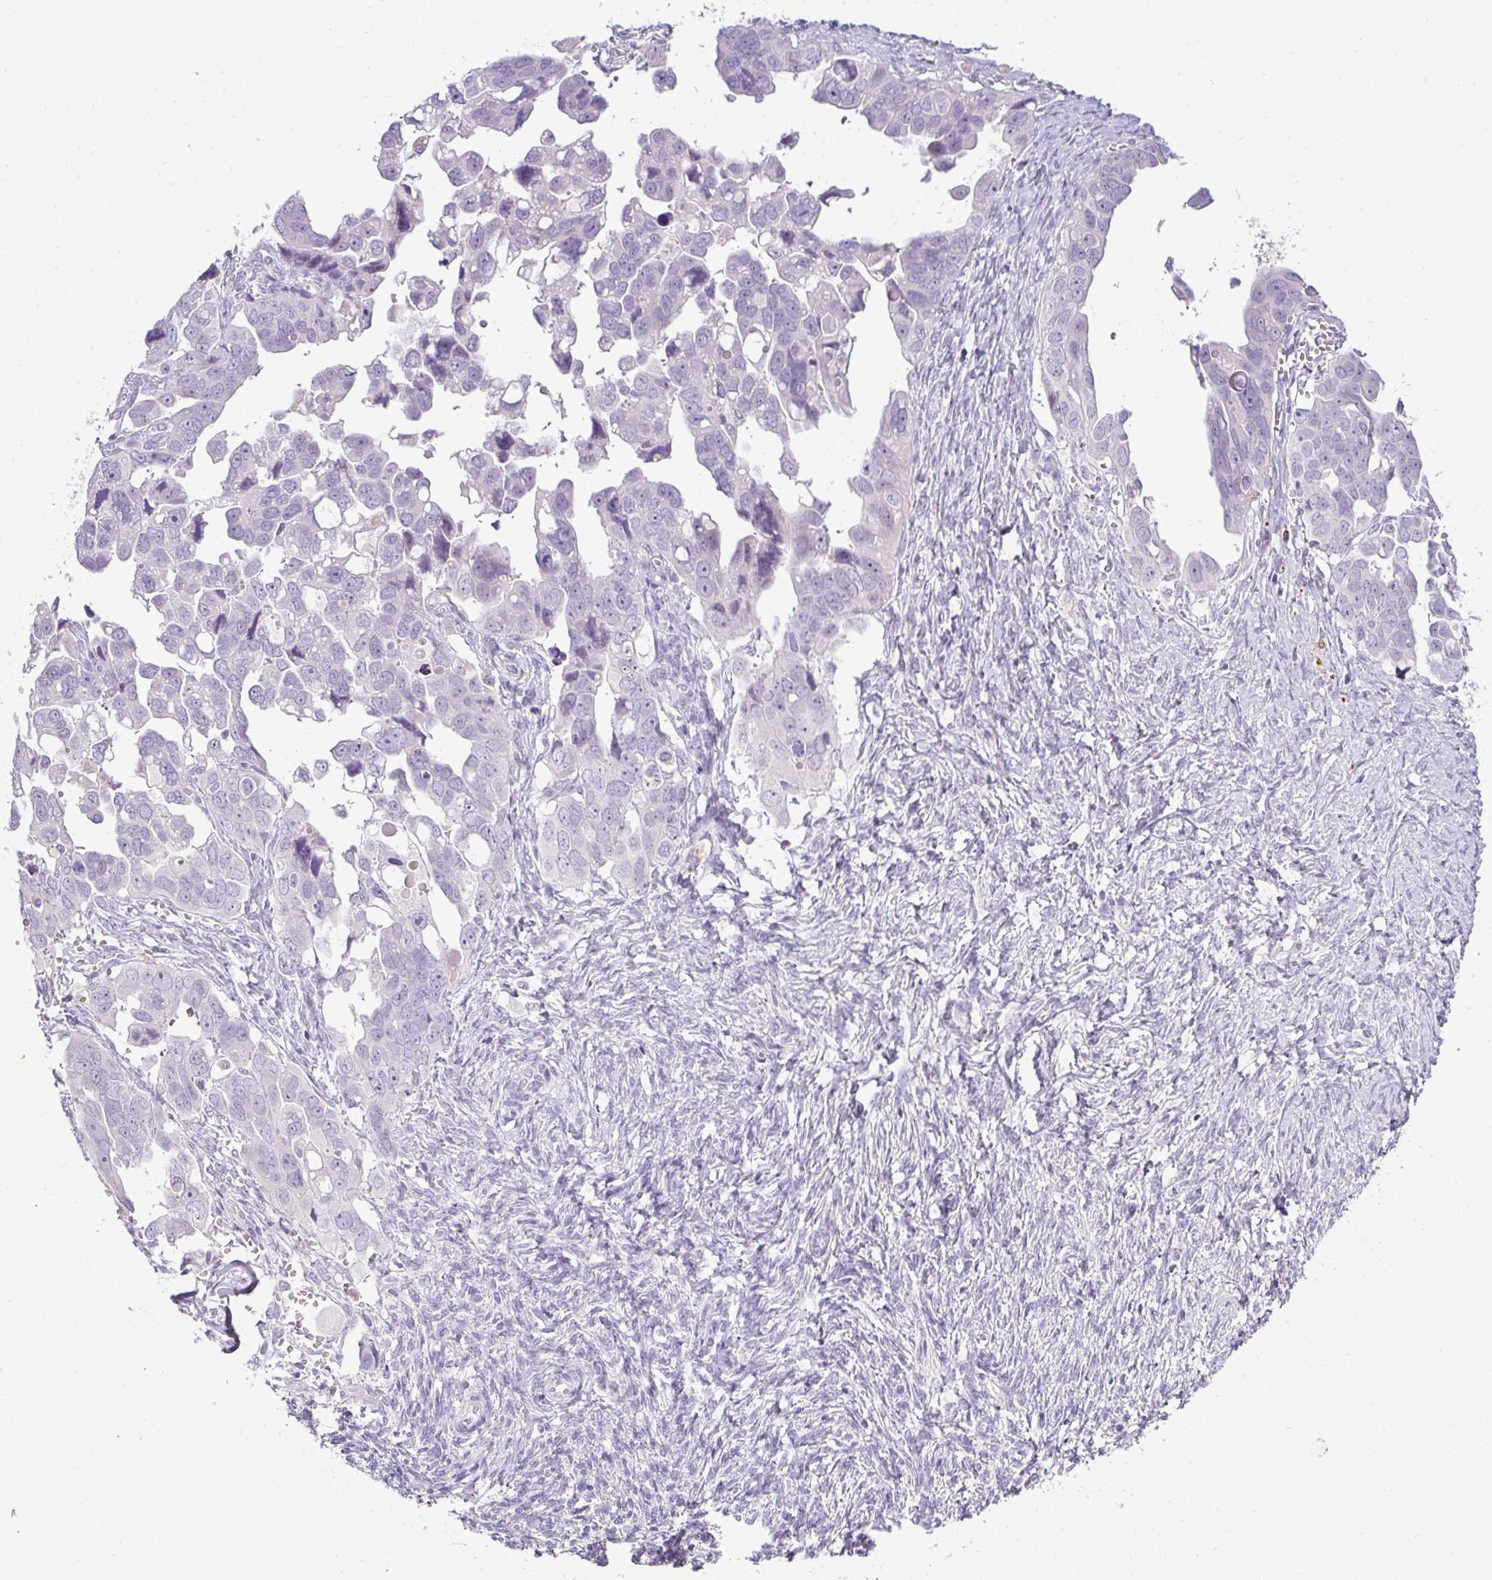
{"staining": {"intensity": "negative", "quantity": "none", "location": "none"}, "tissue": "ovarian cancer", "cell_type": "Tumor cells", "image_type": "cancer", "snomed": [{"axis": "morphology", "description": "Cystadenocarcinoma, serous, NOS"}, {"axis": "topography", "description": "Ovary"}], "caption": "Tumor cells show no significant positivity in ovarian cancer (serous cystadenocarcinoma).", "gene": "CMPK1", "patient": {"sex": "female", "age": 59}}